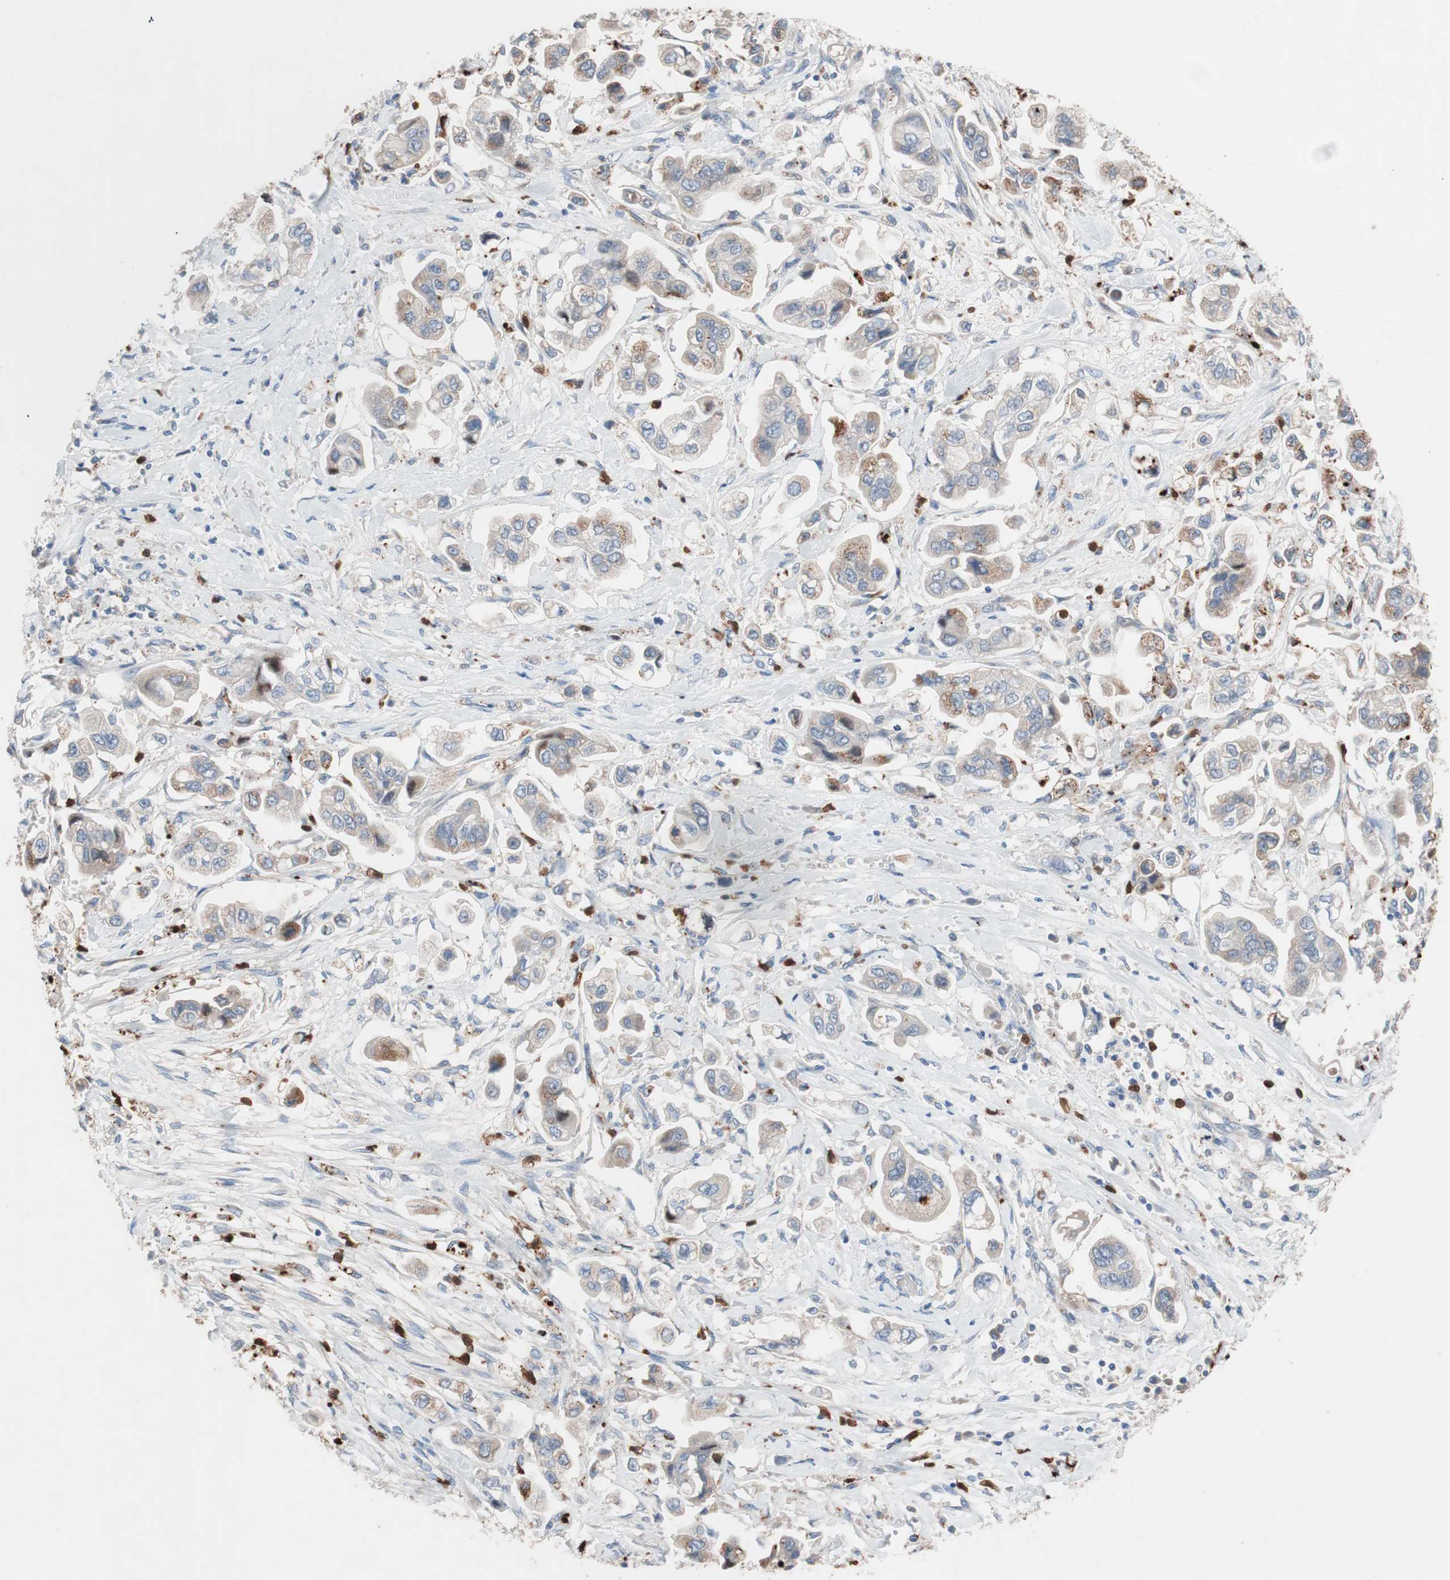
{"staining": {"intensity": "weak", "quantity": ">75%", "location": "cytoplasmic/membranous"}, "tissue": "stomach cancer", "cell_type": "Tumor cells", "image_type": "cancer", "snomed": [{"axis": "morphology", "description": "Adenocarcinoma, NOS"}, {"axis": "topography", "description": "Stomach"}], "caption": "There is low levels of weak cytoplasmic/membranous expression in tumor cells of adenocarcinoma (stomach), as demonstrated by immunohistochemical staining (brown color).", "gene": "CLEC4D", "patient": {"sex": "male", "age": 62}}